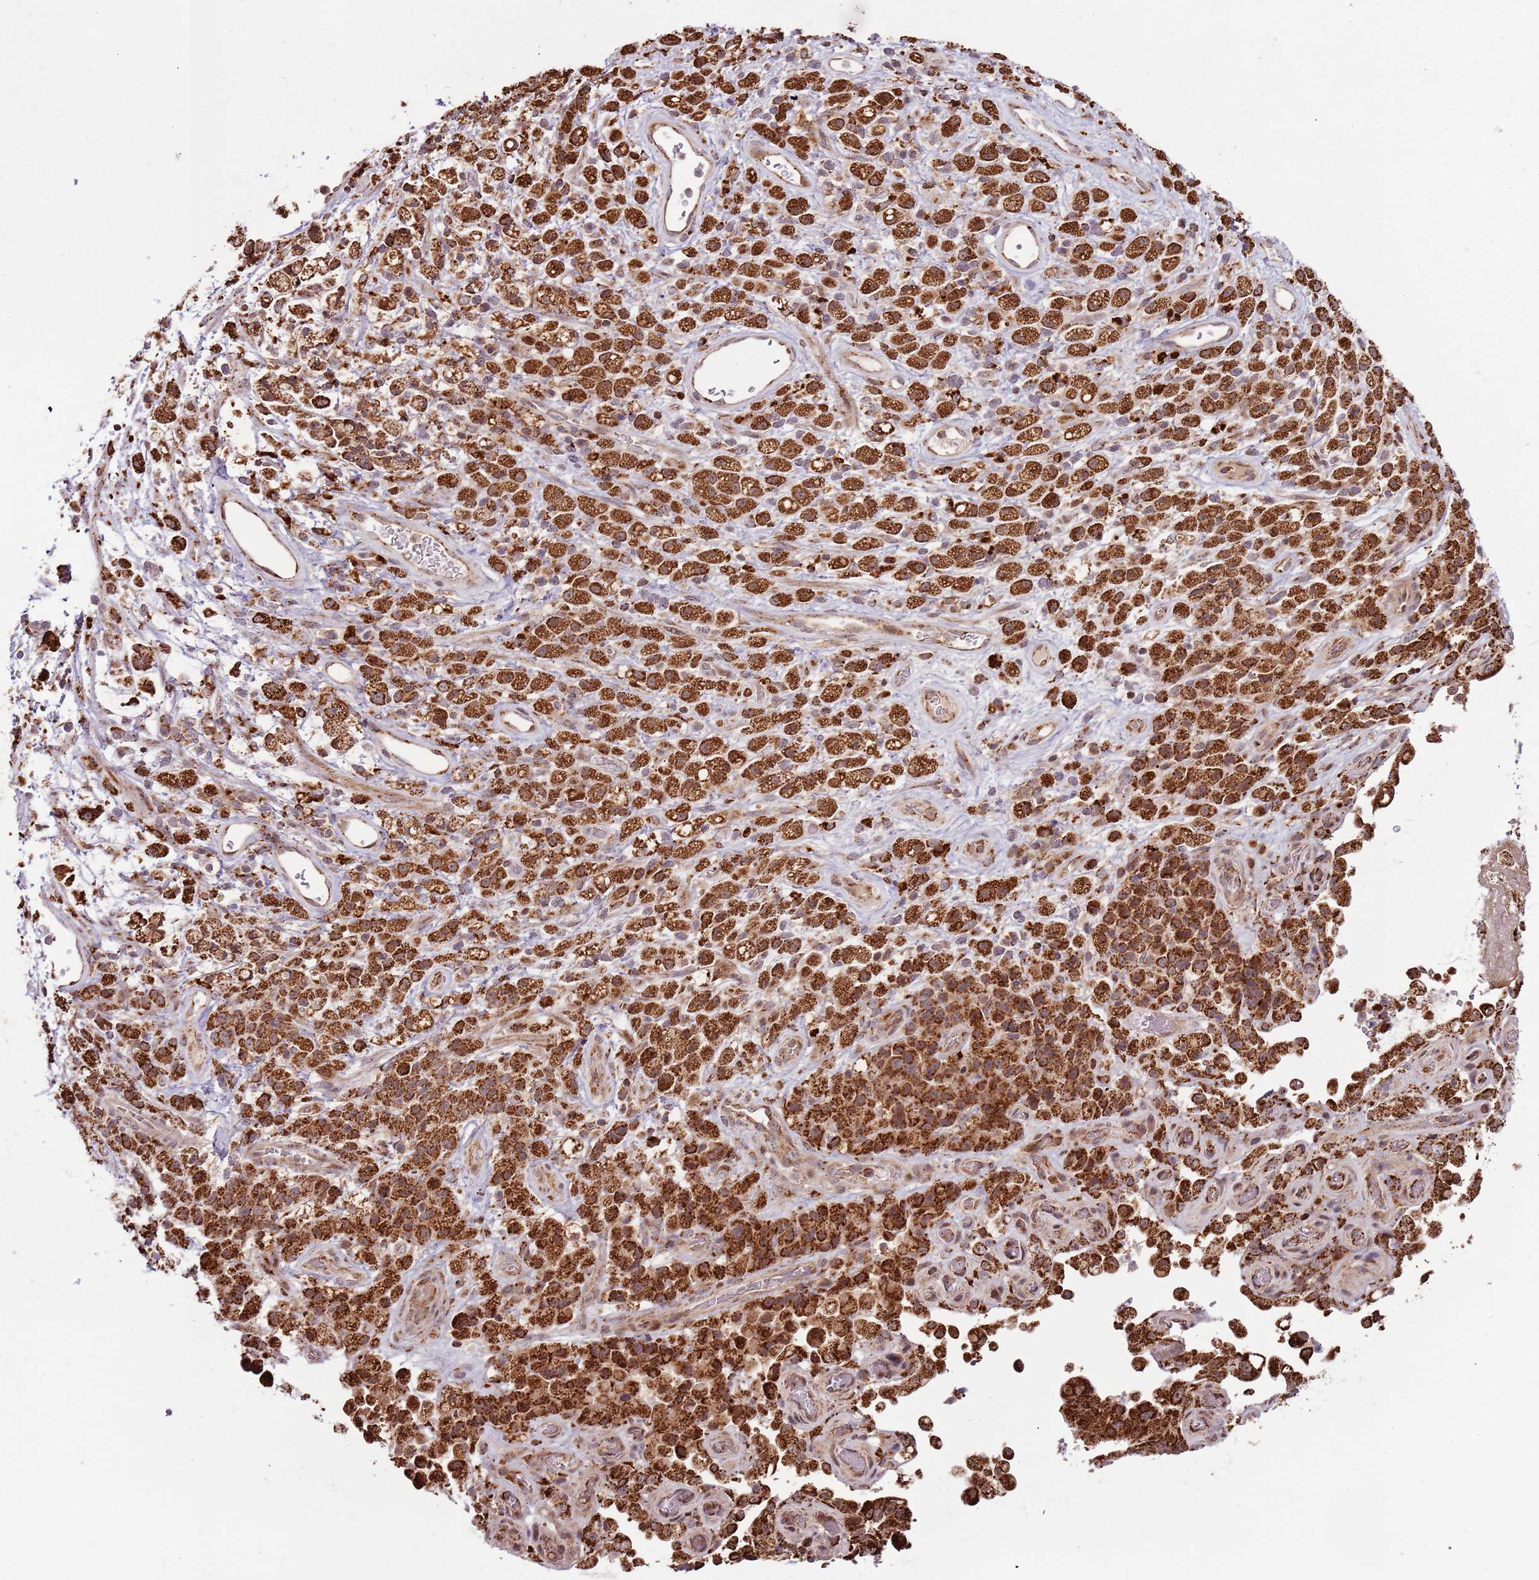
{"staining": {"intensity": "strong", "quantity": ">75%", "location": "cytoplasmic/membranous"}, "tissue": "stomach cancer", "cell_type": "Tumor cells", "image_type": "cancer", "snomed": [{"axis": "morphology", "description": "Adenocarcinoma, NOS"}, {"axis": "topography", "description": "Stomach"}], "caption": "The image reveals immunohistochemical staining of adenocarcinoma (stomach). There is strong cytoplasmic/membranous positivity is appreciated in about >75% of tumor cells. (IHC, brightfield microscopy, high magnification).", "gene": "ULK3", "patient": {"sex": "female", "age": 60}}